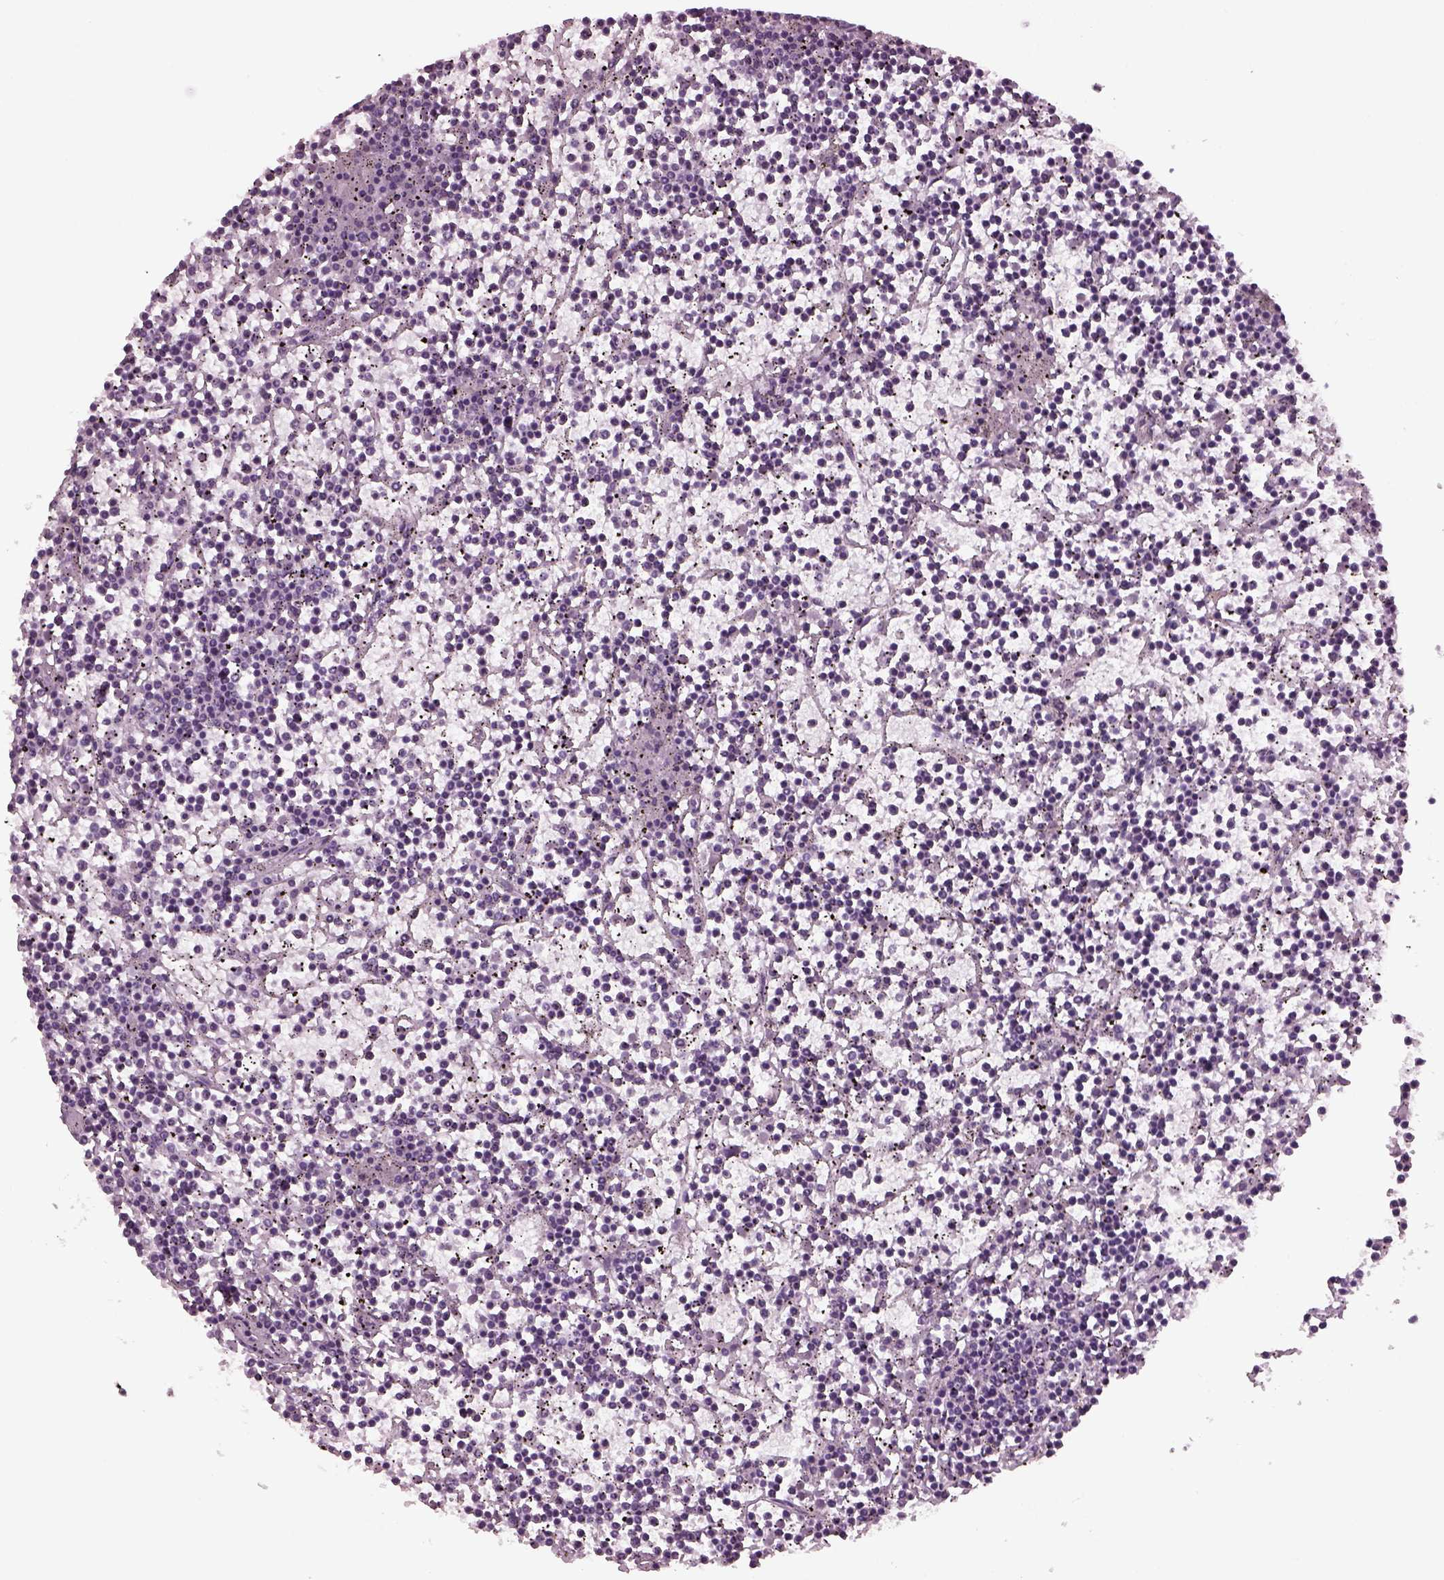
{"staining": {"intensity": "negative", "quantity": "none", "location": "none"}, "tissue": "lymphoma", "cell_type": "Tumor cells", "image_type": "cancer", "snomed": [{"axis": "morphology", "description": "Malignant lymphoma, non-Hodgkin's type, Low grade"}, {"axis": "topography", "description": "Spleen"}], "caption": "Immunohistochemistry (IHC) of malignant lymphoma, non-Hodgkin's type (low-grade) shows no staining in tumor cells.", "gene": "TPPP2", "patient": {"sex": "female", "age": 19}}